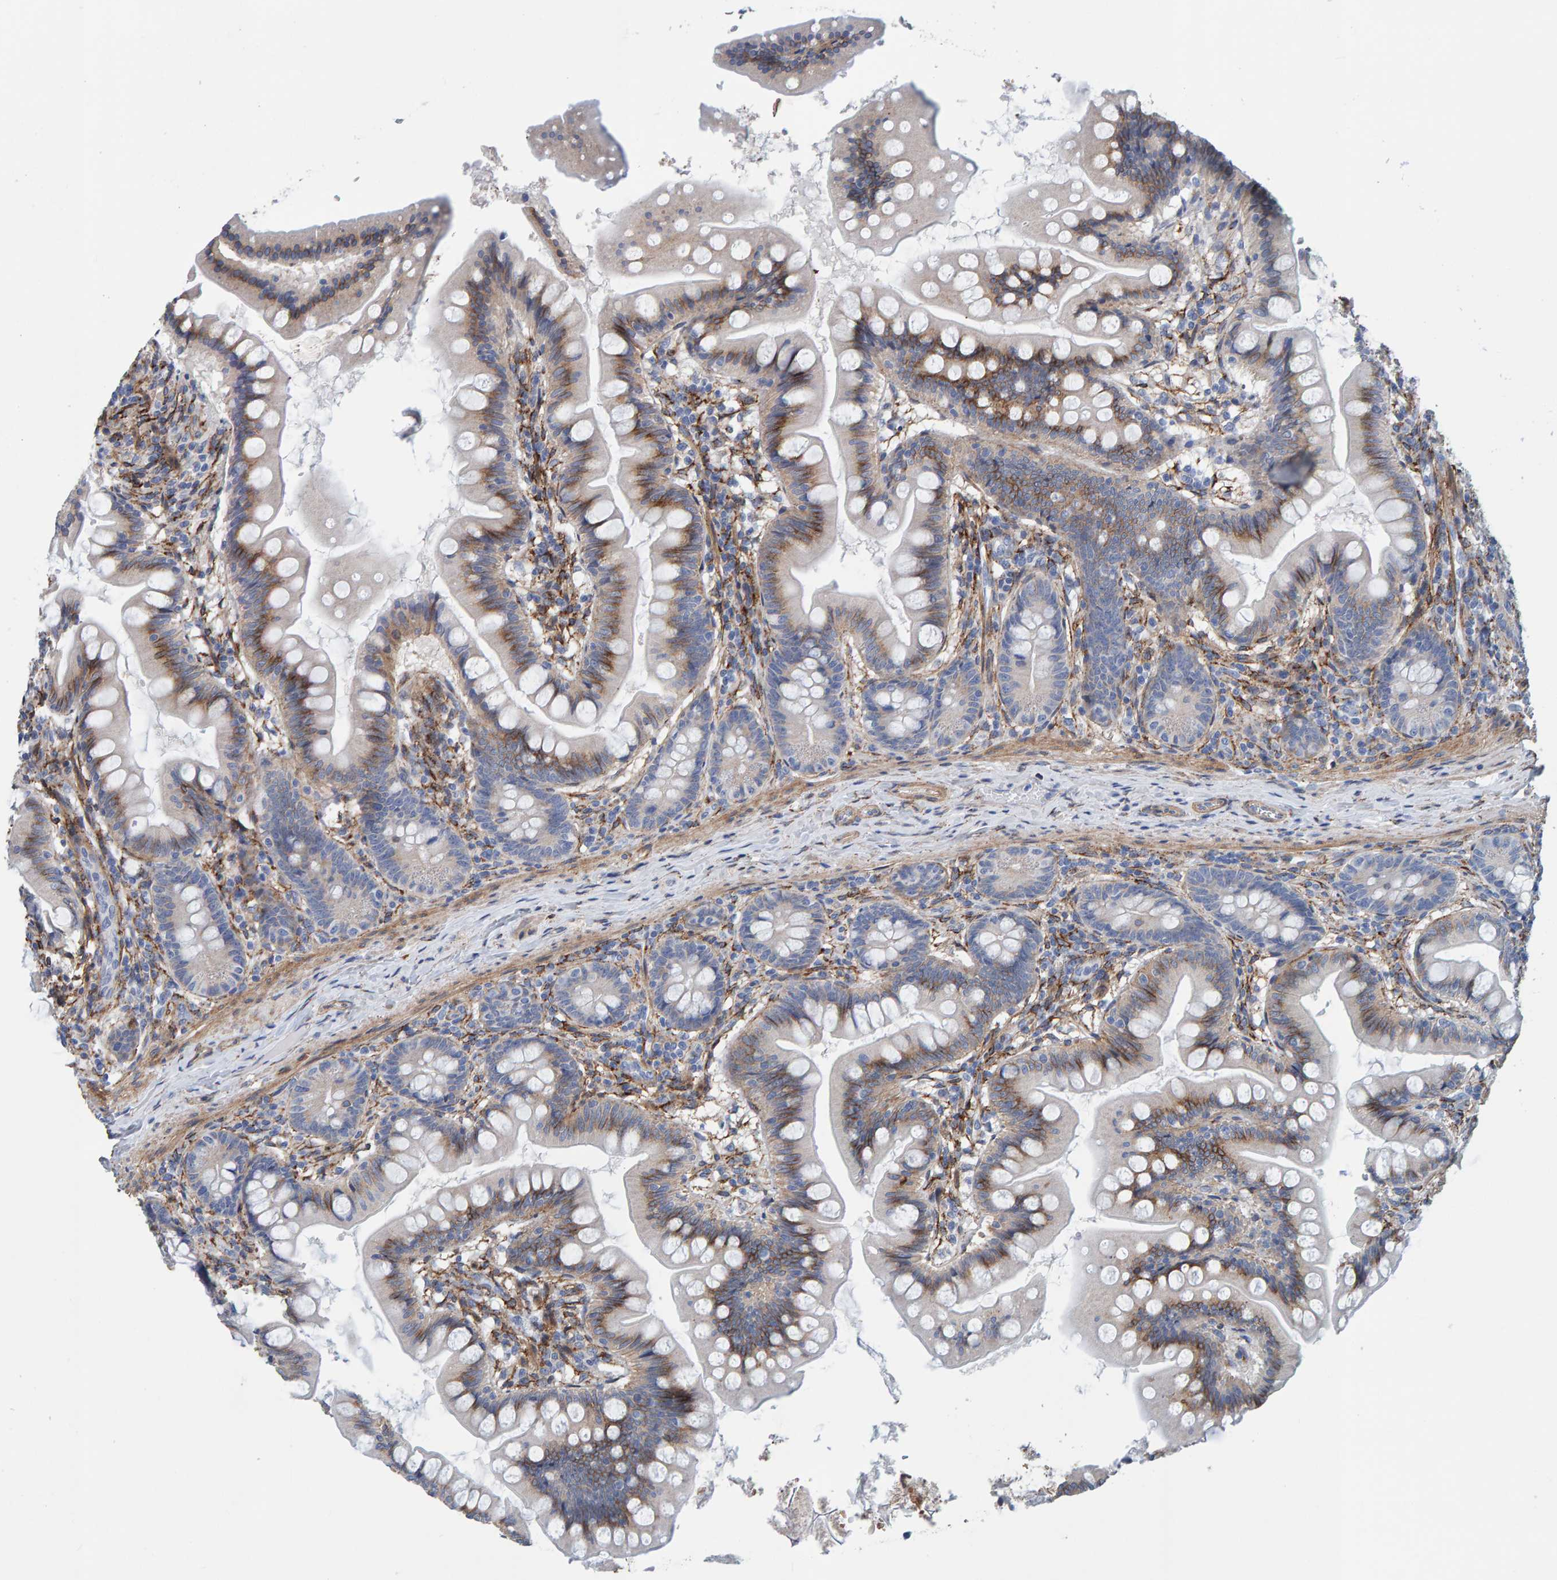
{"staining": {"intensity": "weak", "quantity": "25%-75%", "location": "cytoplasmic/membranous"}, "tissue": "small intestine", "cell_type": "Glandular cells", "image_type": "normal", "snomed": [{"axis": "morphology", "description": "Normal tissue, NOS"}, {"axis": "topography", "description": "Small intestine"}], "caption": "Immunohistochemistry histopathology image of benign human small intestine stained for a protein (brown), which reveals low levels of weak cytoplasmic/membranous expression in about 25%-75% of glandular cells.", "gene": "LRP1", "patient": {"sex": "male", "age": 7}}